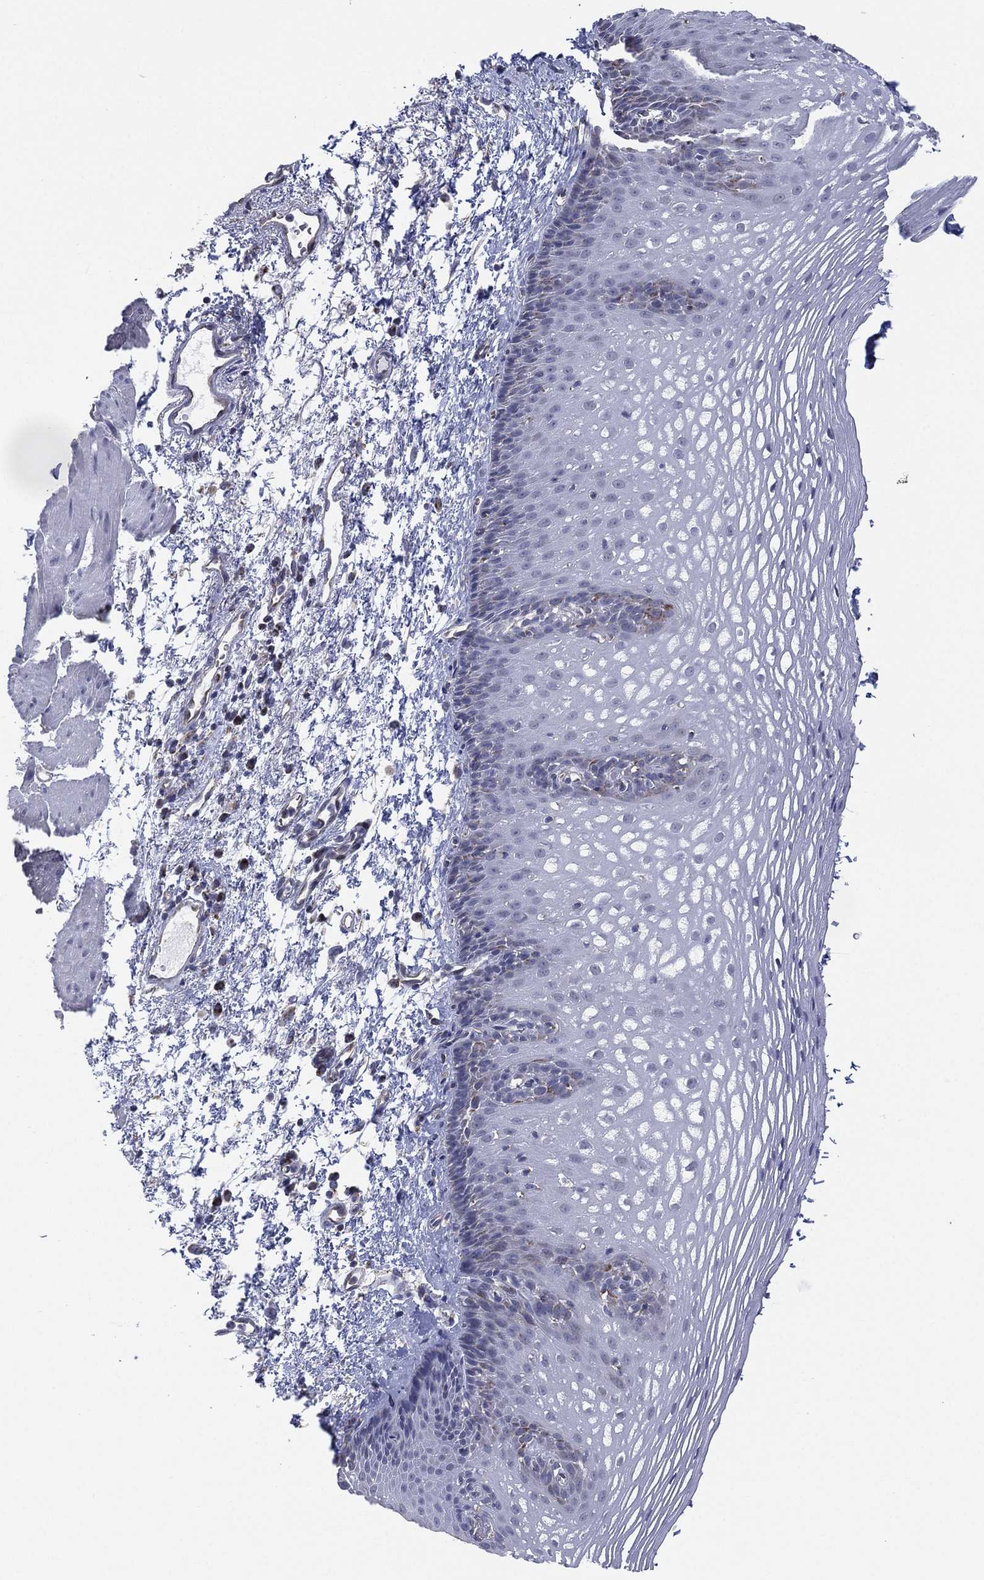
{"staining": {"intensity": "moderate", "quantity": "<25%", "location": "cytoplasmic/membranous"}, "tissue": "esophagus", "cell_type": "Squamous epithelial cells", "image_type": "normal", "snomed": [{"axis": "morphology", "description": "Normal tissue, NOS"}, {"axis": "topography", "description": "Esophagus"}], "caption": "Immunohistochemical staining of benign human esophagus exhibits moderate cytoplasmic/membranous protein positivity in about <25% of squamous epithelial cells. (IHC, brightfield microscopy, high magnification).", "gene": "INA", "patient": {"sex": "male", "age": 76}}